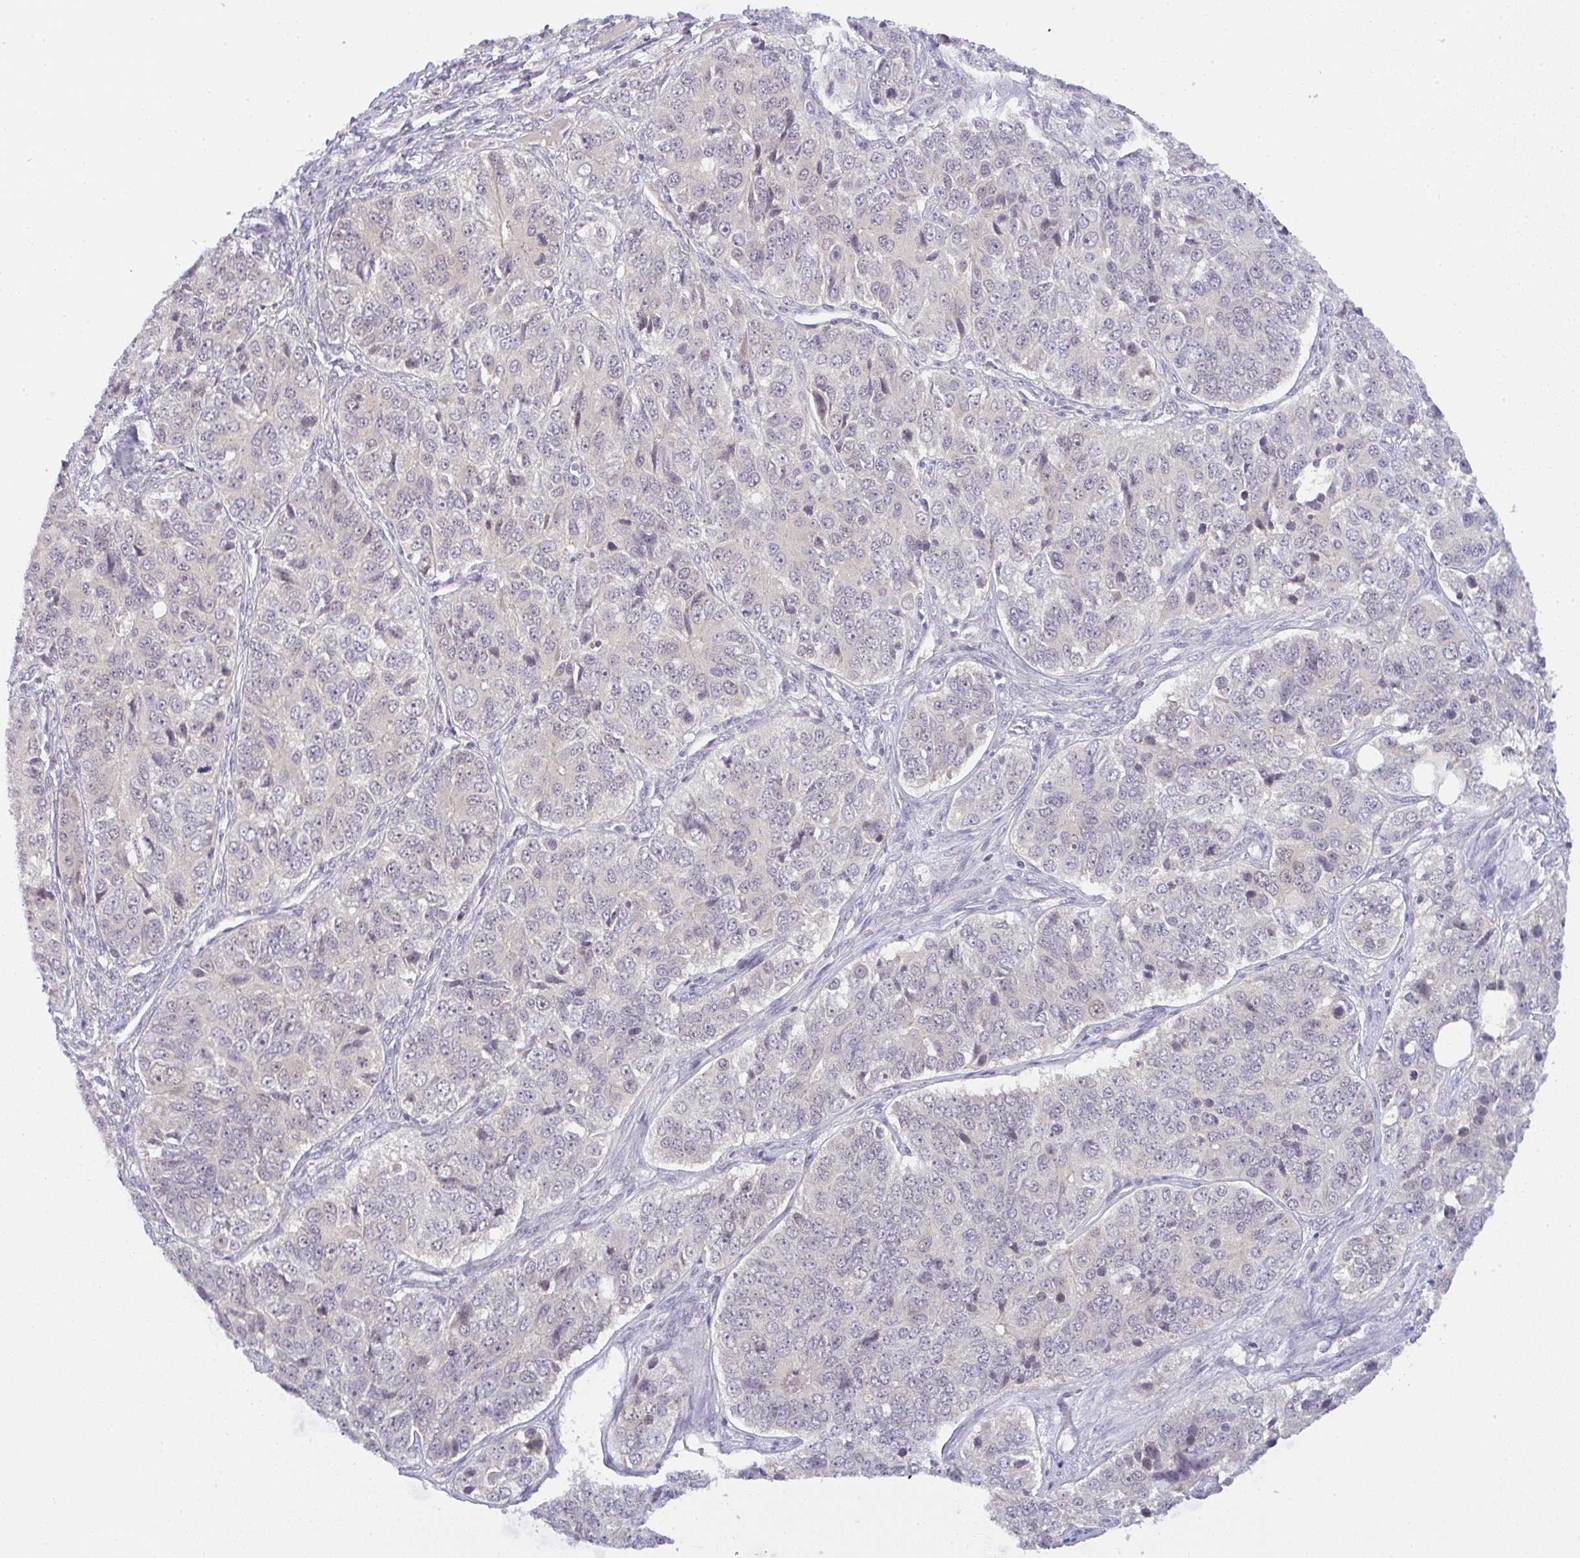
{"staining": {"intensity": "negative", "quantity": "none", "location": "none"}, "tissue": "ovarian cancer", "cell_type": "Tumor cells", "image_type": "cancer", "snomed": [{"axis": "morphology", "description": "Carcinoma, endometroid"}, {"axis": "topography", "description": "Ovary"}], "caption": "An immunohistochemistry (IHC) micrograph of ovarian cancer is shown. There is no staining in tumor cells of ovarian cancer.", "gene": "CSE1L", "patient": {"sex": "female", "age": 51}}